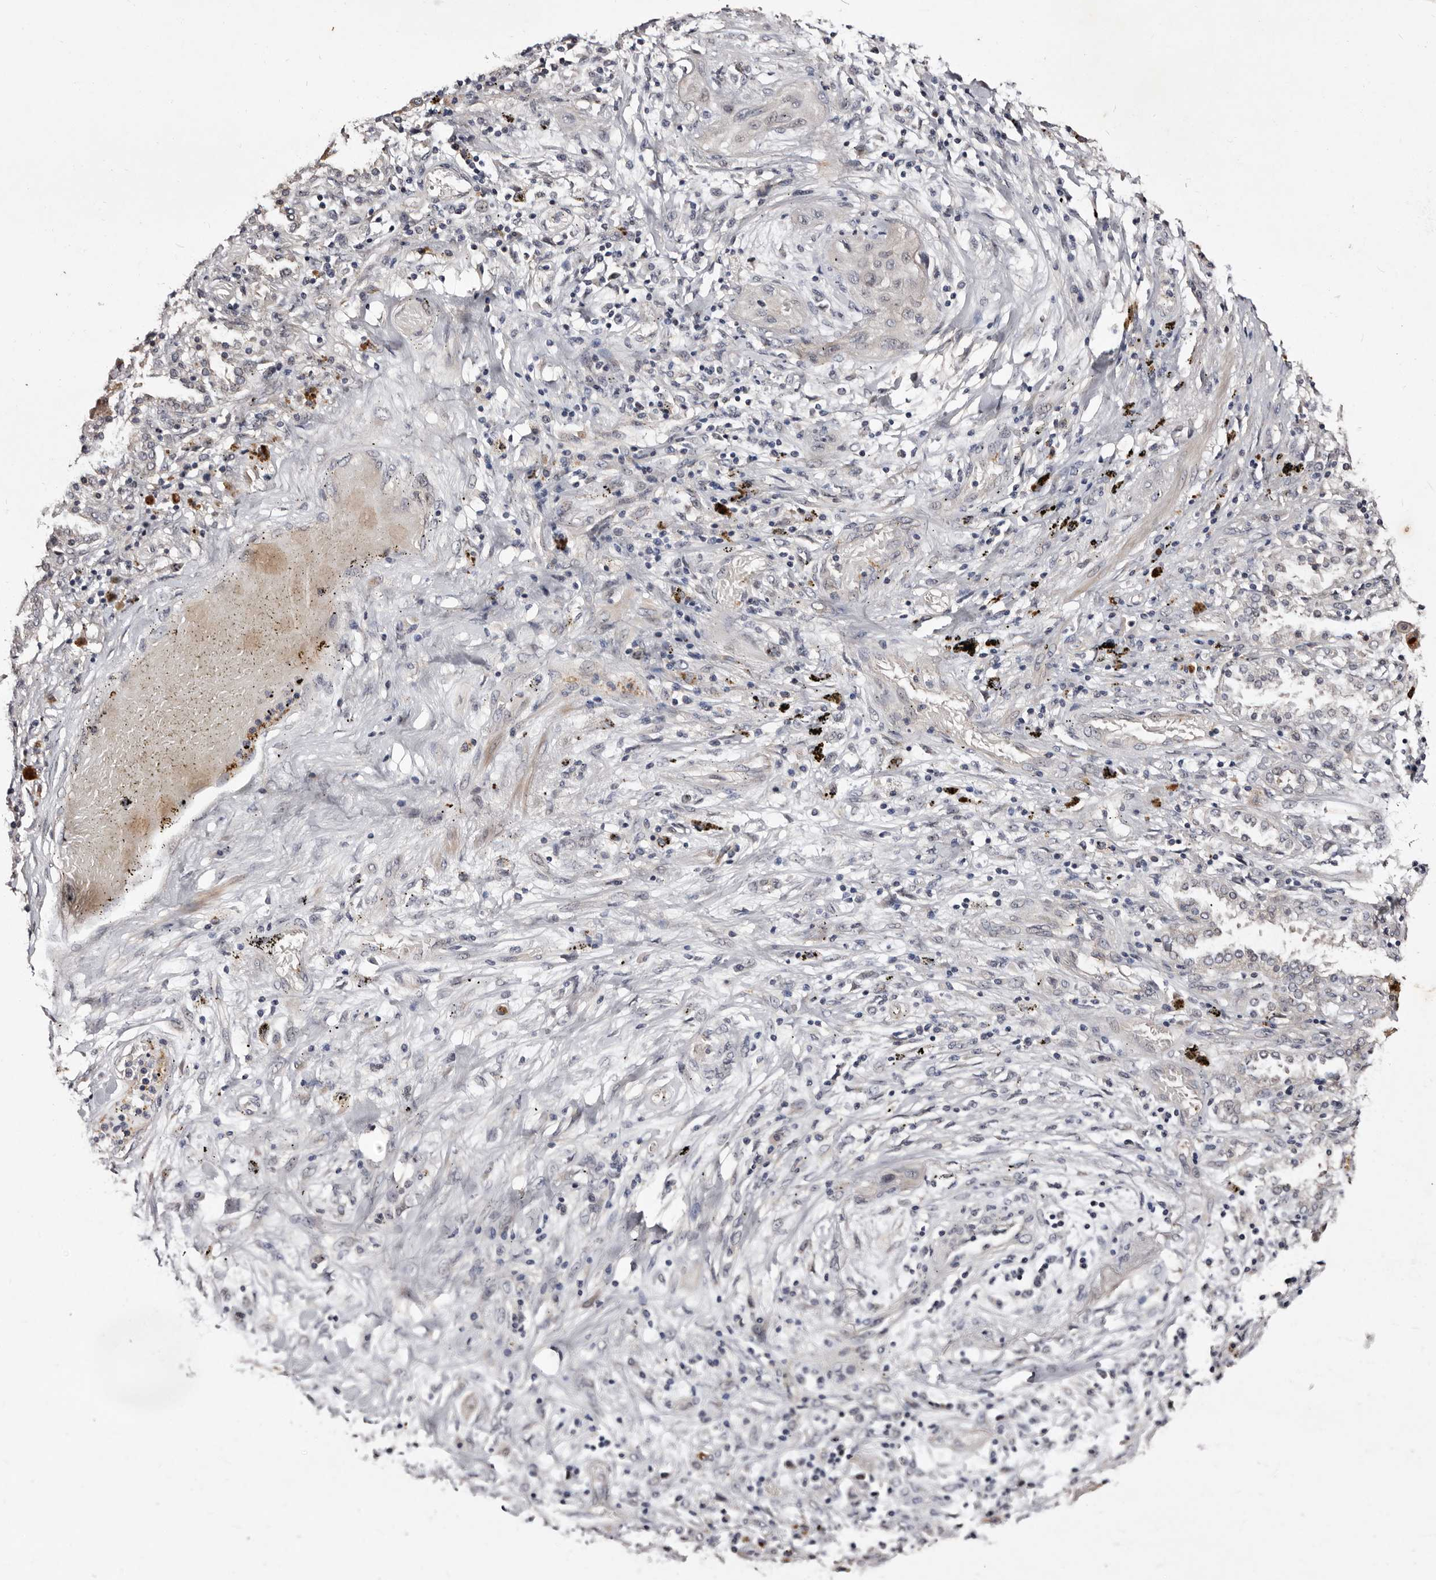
{"staining": {"intensity": "negative", "quantity": "none", "location": "none"}, "tissue": "lung cancer", "cell_type": "Tumor cells", "image_type": "cancer", "snomed": [{"axis": "morphology", "description": "Squamous cell carcinoma, NOS"}, {"axis": "topography", "description": "Lung"}], "caption": "A high-resolution micrograph shows immunohistochemistry staining of lung squamous cell carcinoma, which exhibits no significant staining in tumor cells.", "gene": "LANCL2", "patient": {"sex": "female", "age": 47}}